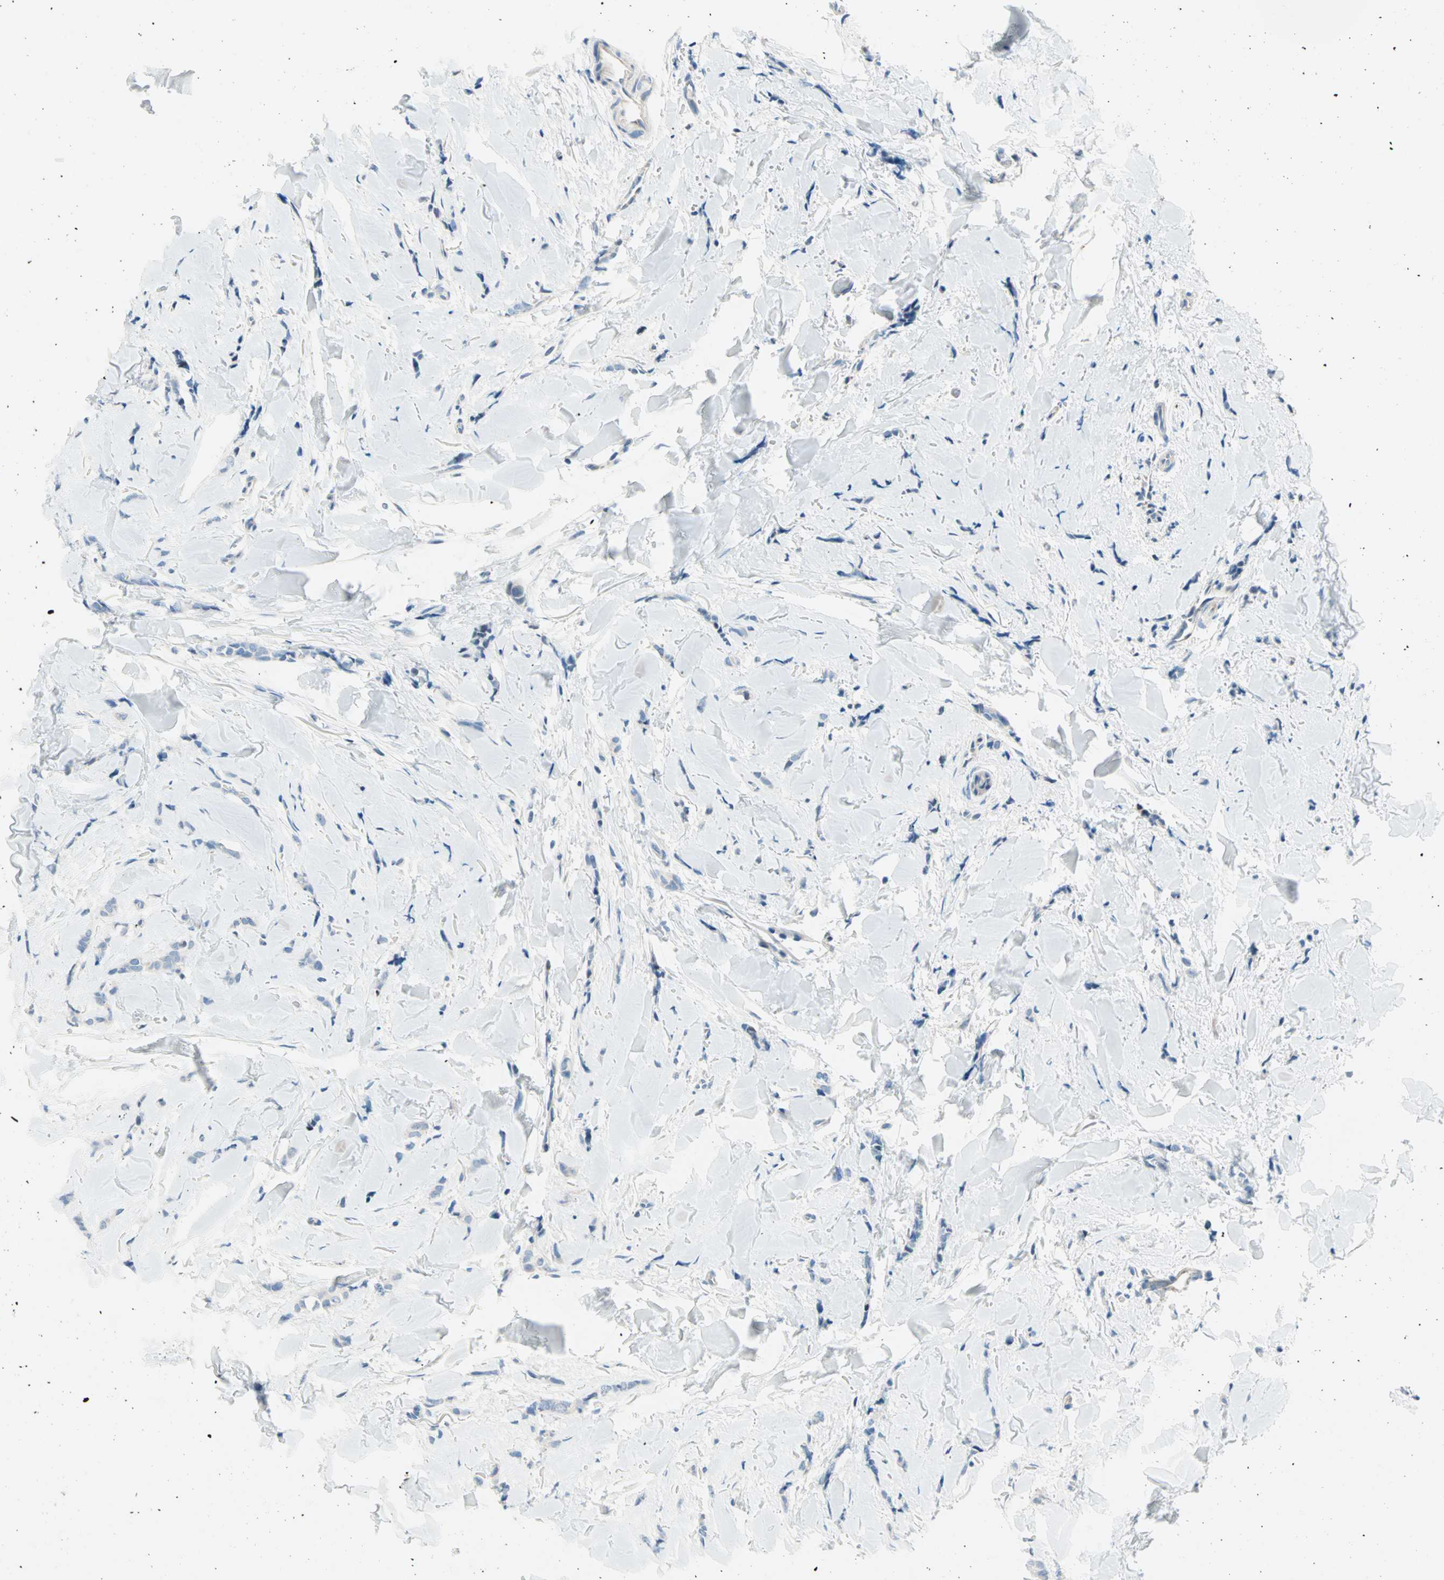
{"staining": {"intensity": "negative", "quantity": "none", "location": "none"}, "tissue": "breast cancer", "cell_type": "Tumor cells", "image_type": "cancer", "snomed": [{"axis": "morphology", "description": "Lobular carcinoma"}, {"axis": "topography", "description": "Skin"}, {"axis": "topography", "description": "Breast"}], "caption": "Immunohistochemical staining of breast cancer (lobular carcinoma) displays no significant positivity in tumor cells.", "gene": "TMEM163", "patient": {"sex": "female", "age": 46}}